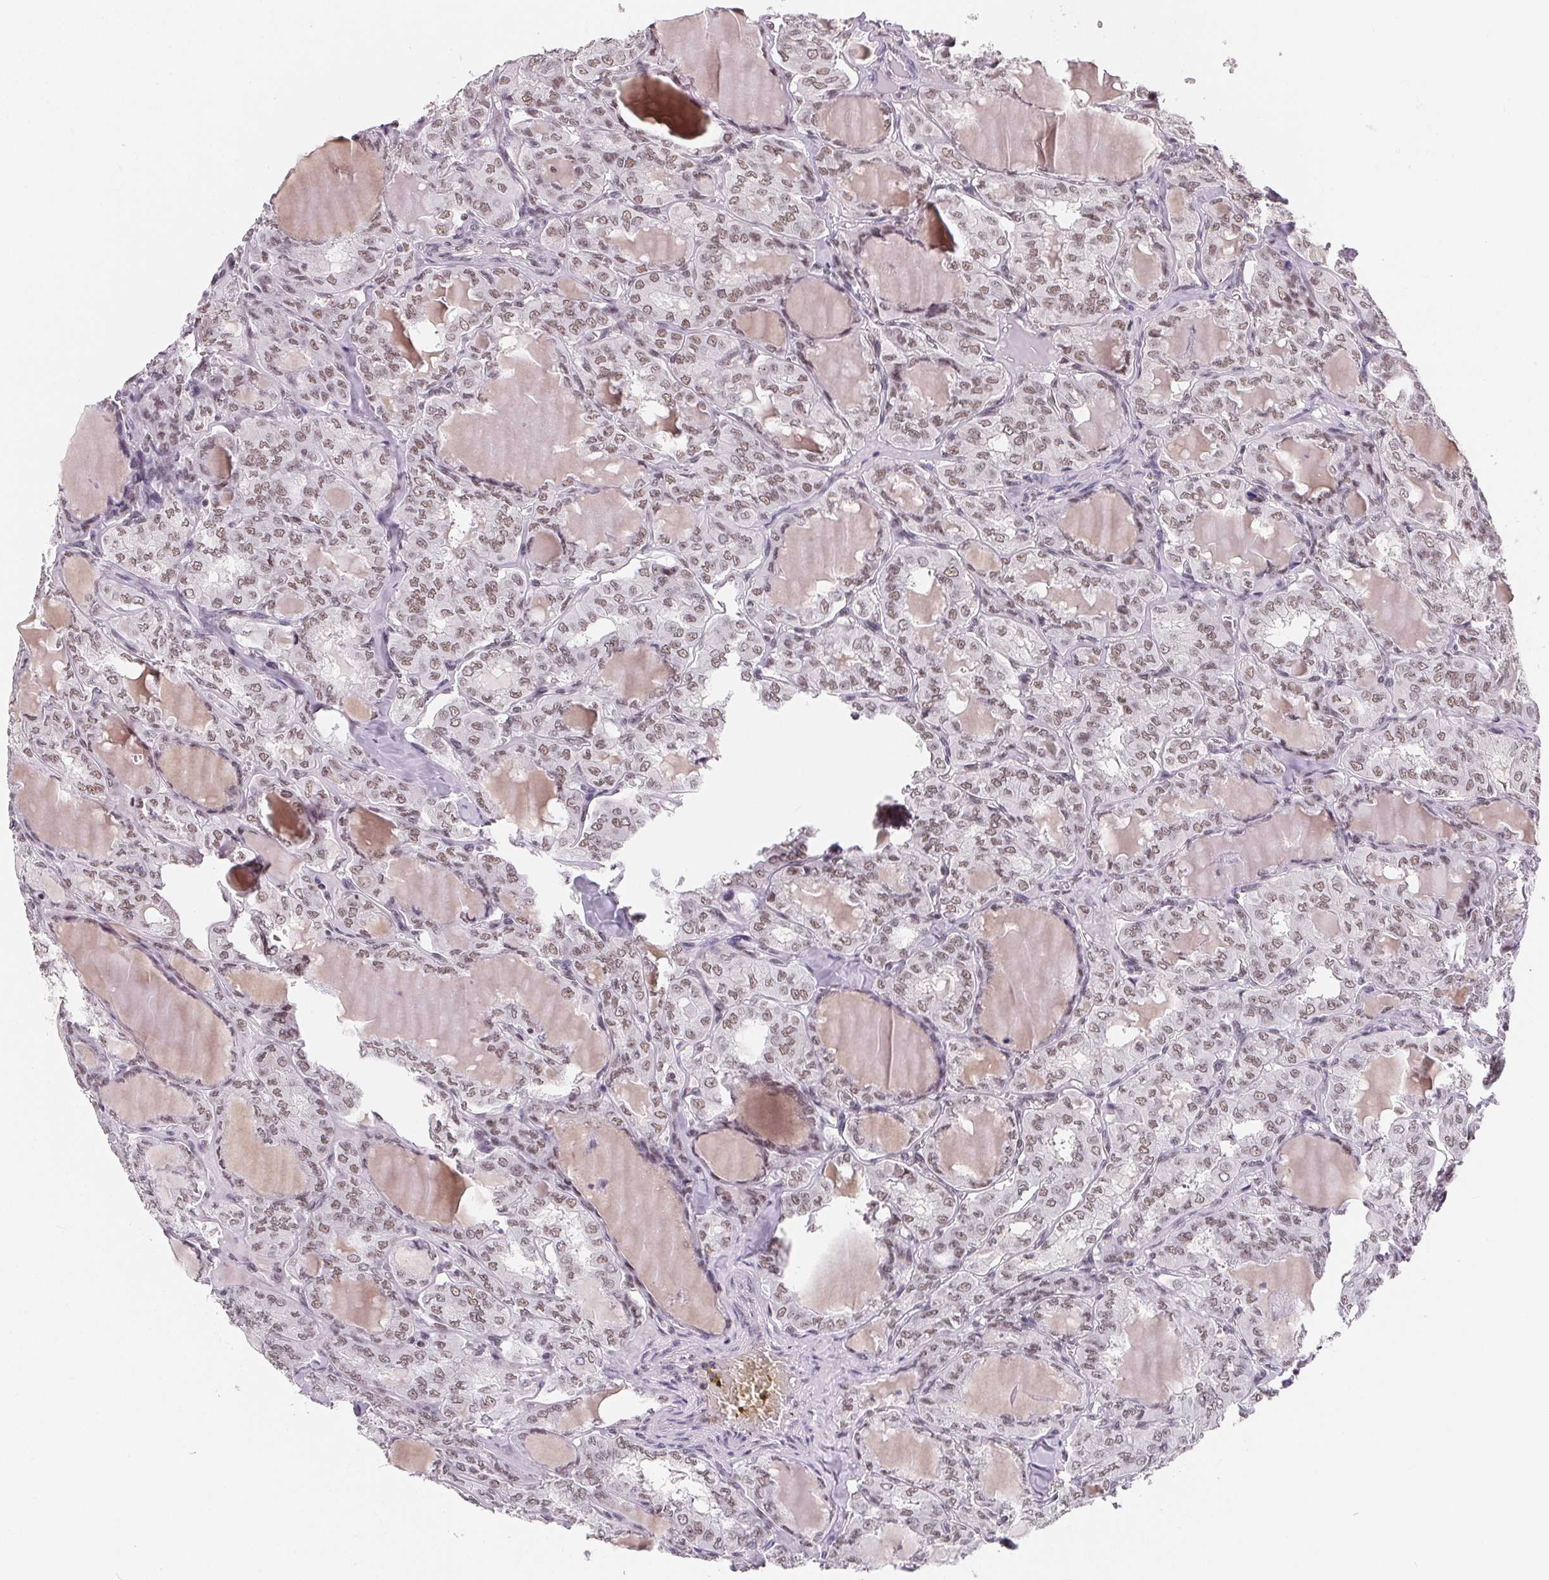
{"staining": {"intensity": "weak", "quantity": ">75%", "location": "nuclear"}, "tissue": "thyroid cancer", "cell_type": "Tumor cells", "image_type": "cancer", "snomed": [{"axis": "morphology", "description": "Papillary adenocarcinoma, NOS"}, {"axis": "topography", "description": "Thyroid gland"}], "caption": "A photomicrograph of papillary adenocarcinoma (thyroid) stained for a protein reveals weak nuclear brown staining in tumor cells.", "gene": "TCERG1", "patient": {"sex": "male", "age": 20}}